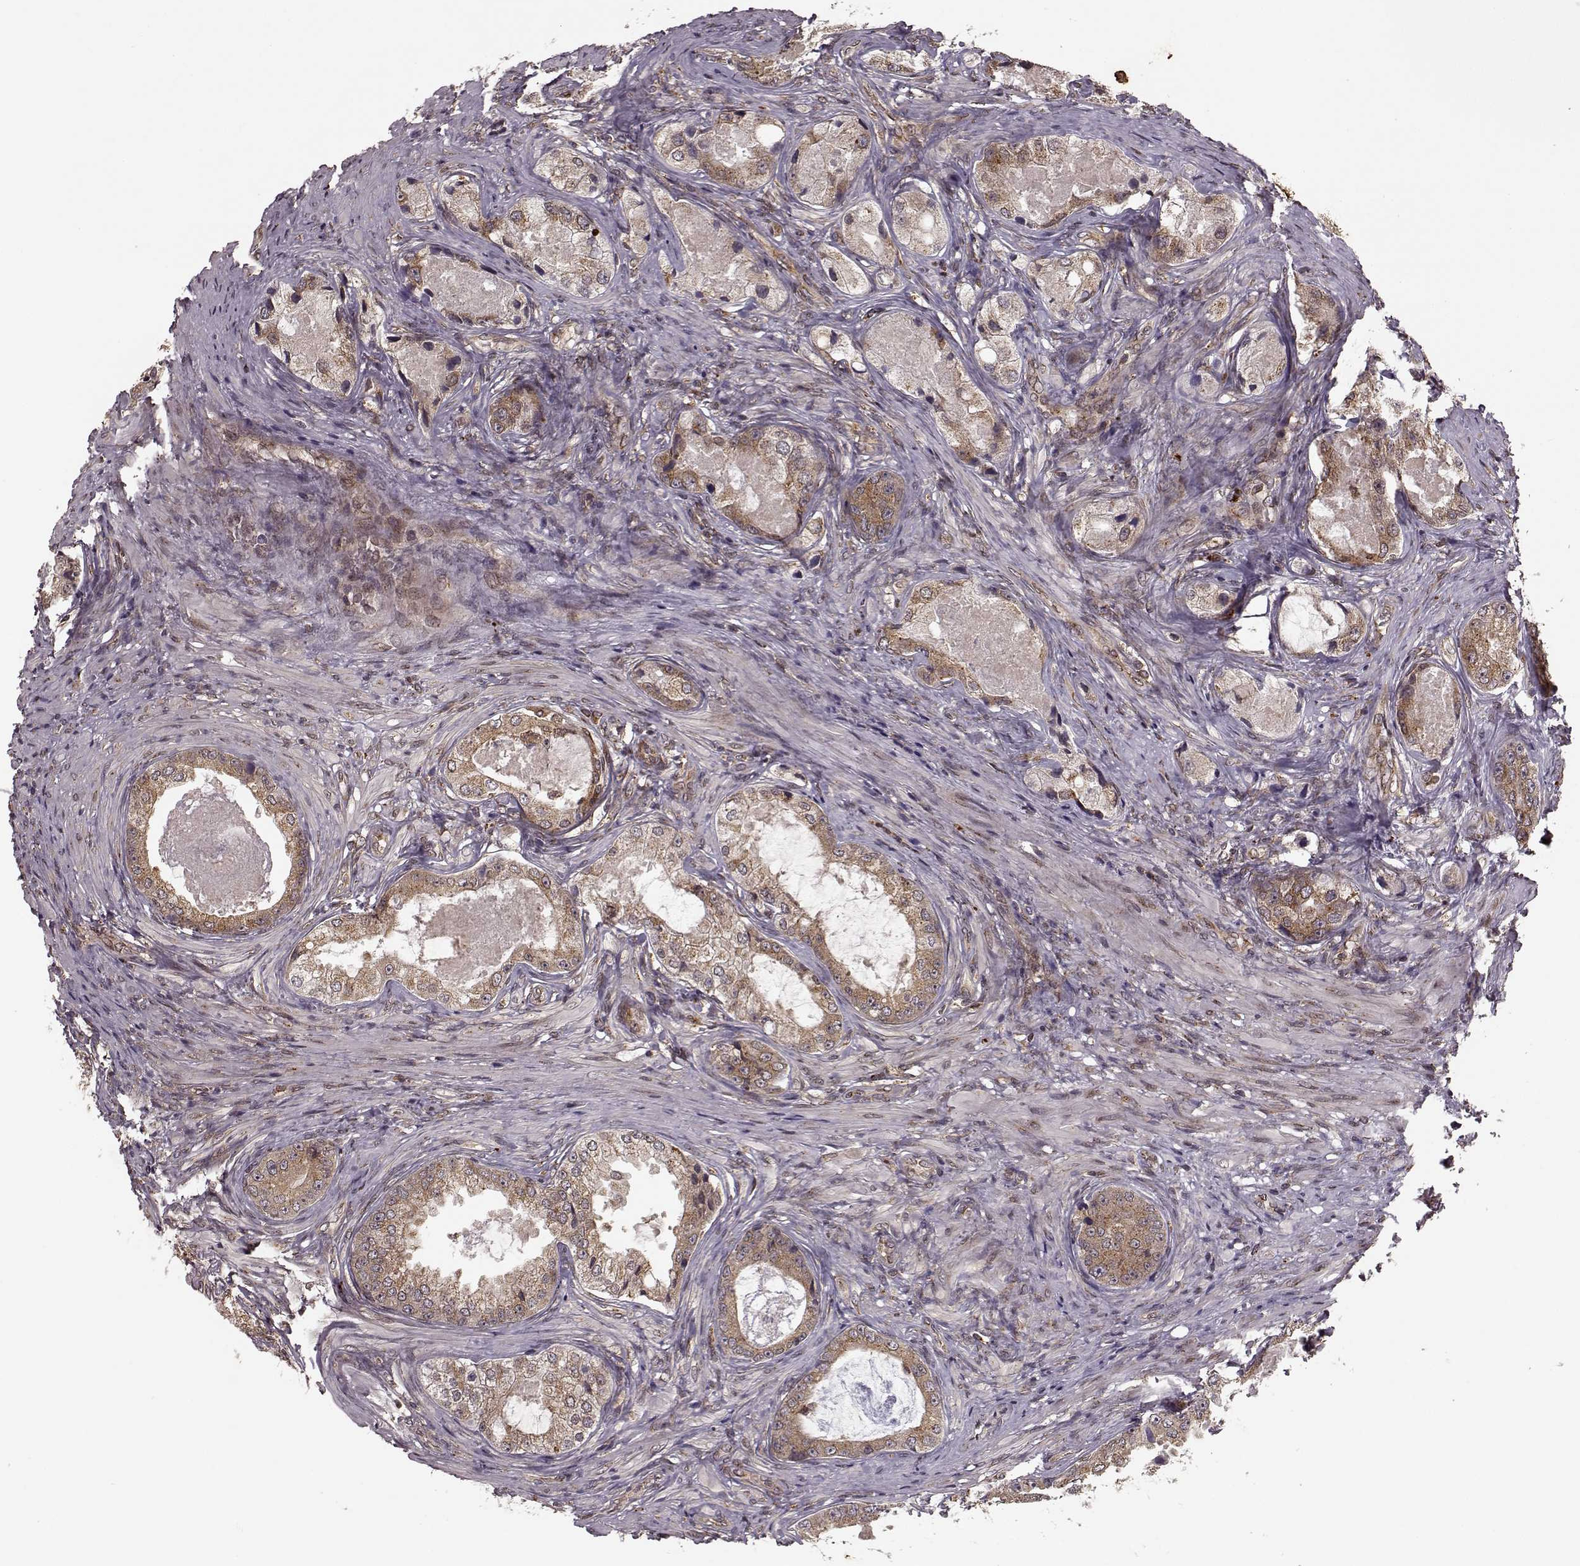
{"staining": {"intensity": "weak", "quantity": ">75%", "location": "cytoplasmic/membranous"}, "tissue": "prostate cancer", "cell_type": "Tumor cells", "image_type": "cancer", "snomed": [{"axis": "morphology", "description": "Adenocarcinoma, Low grade"}, {"axis": "topography", "description": "Prostate"}], "caption": "Protein expression analysis of human adenocarcinoma (low-grade) (prostate) reveals weak cytoplasmic/membranous expression in approximately >75% of tumor cells. (Stains: DAB in brown, nuclei in blue, Microscopy: brightfield microscopy at high magnification).", "gene": "YIPF5", "patient": {"sex": "male", "age": 68}}